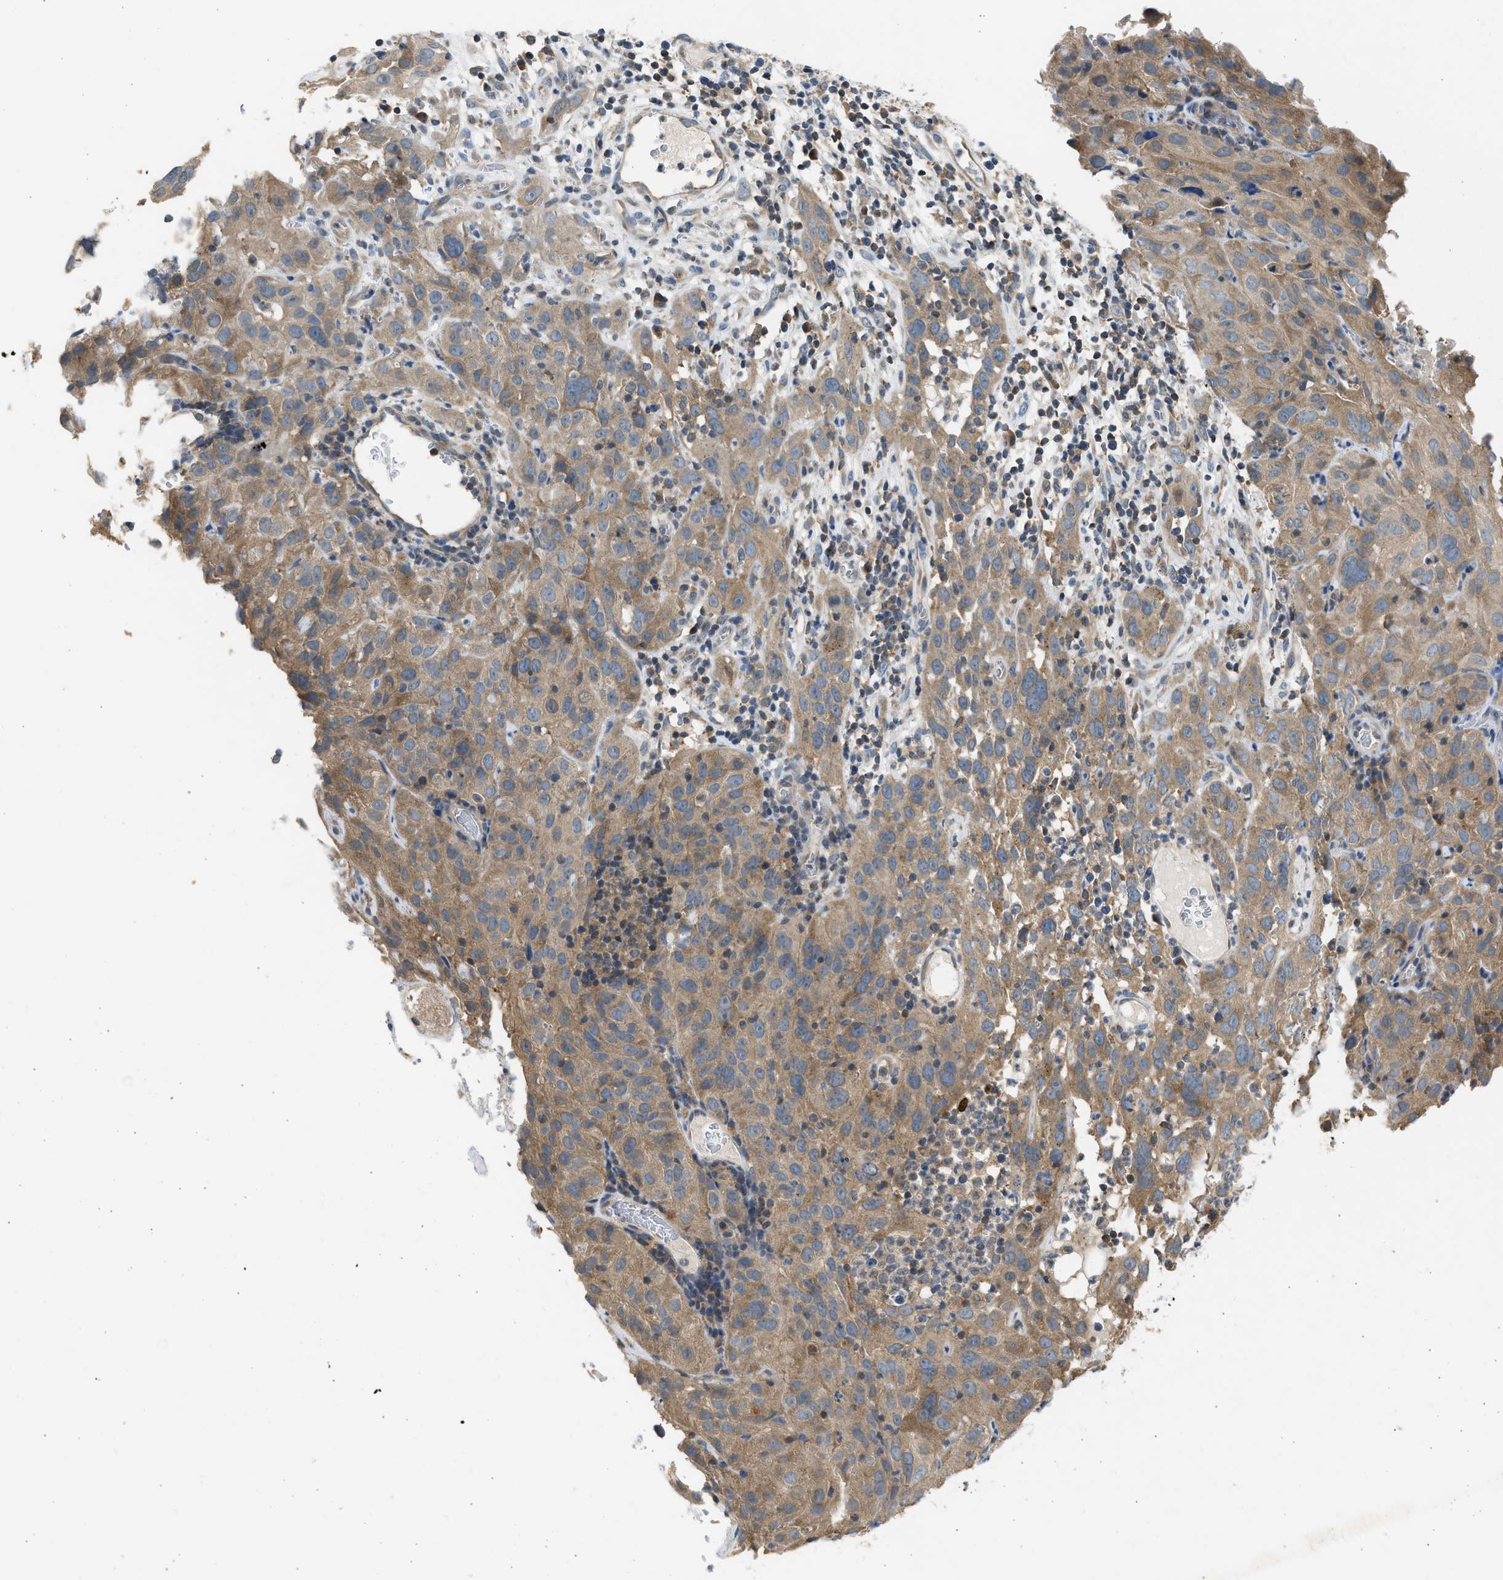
{"staining": {"intensity": "moderate", "quantity": ">75%", "location": "cytoplasmic/membranous"}, "tissue": "cervical cancer", "cell_type": "Tumor cells", "image_type": "cancer", "snomed": [{"axis": "morphology", "description": "Squamous cell carcinoma, NOS"}, {"axis": "topography", "description": "Cervix"}], "caption": "Immunohistochemical staining of human squamous cell carcinoma (cervical) reveals medium levels of moderate cytoplasmic/membranous protein expression in about >75% of tumor cells.", "gene": "CYP1A1", "patient": {"sex": "female", "age": 32}}